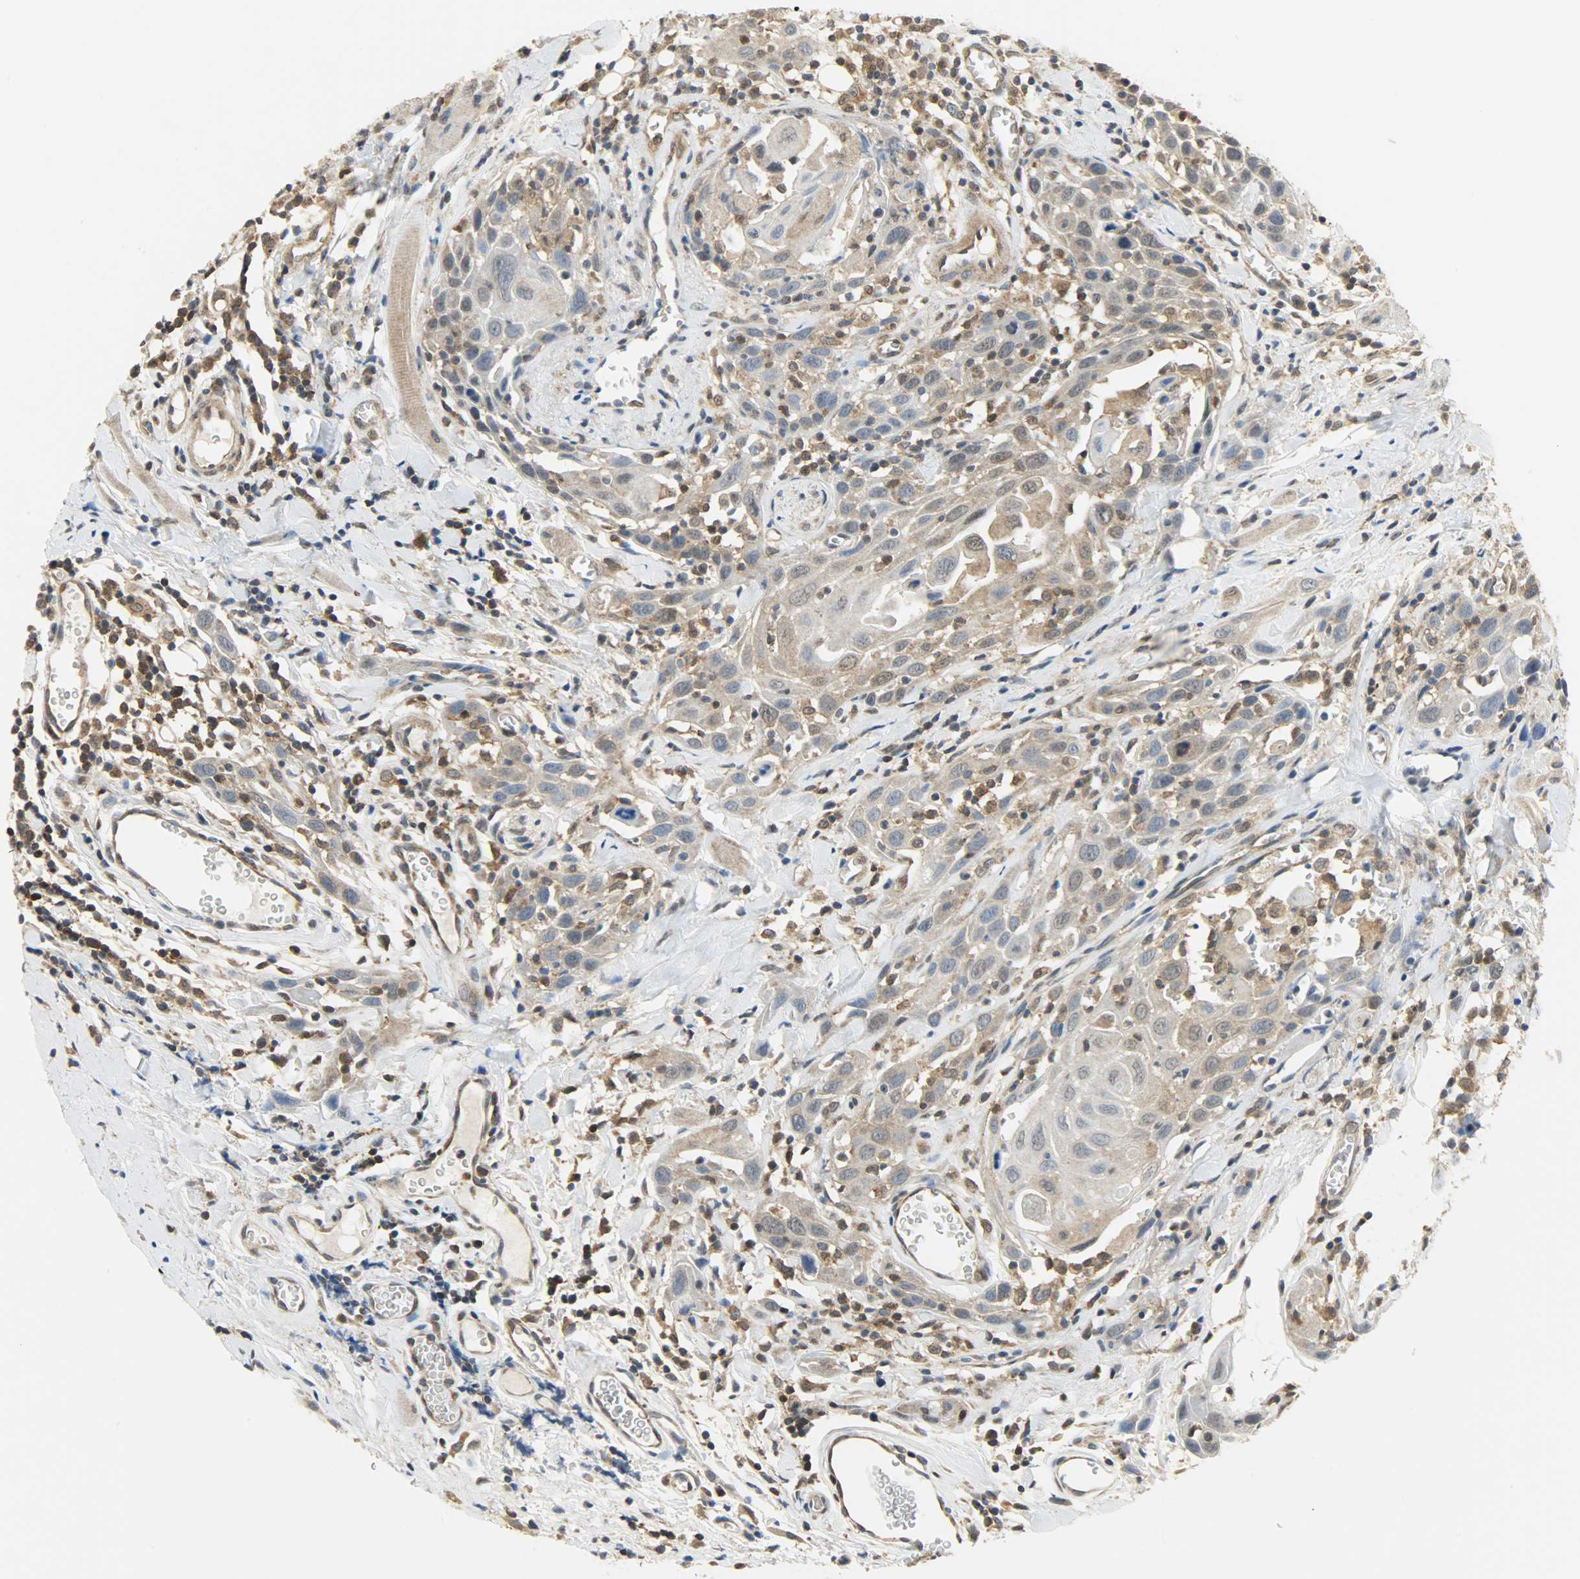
{"staining": {"intensity": "moderate", "quantity": ">75%", "location": "cytoplasmic/membranous,nuclear"}, "tissue": "head and neck cancer", "cell_type": "Tumor cells", "image_type": "cancer", "snomed": [{"axis": "morphology", "description": "Squamous cell carcinoma, NOS"}, {"axis": "topography", "description": "Oral tissue"}, {"axis": "topography", "description": "Head-Neck"}], "caption": "Moderate cytoplasmic/membranous and nuclear expression is appreciated in approximately >75% of tumor cells in head and neck cancer. (DAB = brown stain, brightfield microscopy at high magnification).", "gene": "TRIM21", "patient": {"sex": "female", "age": 50}}